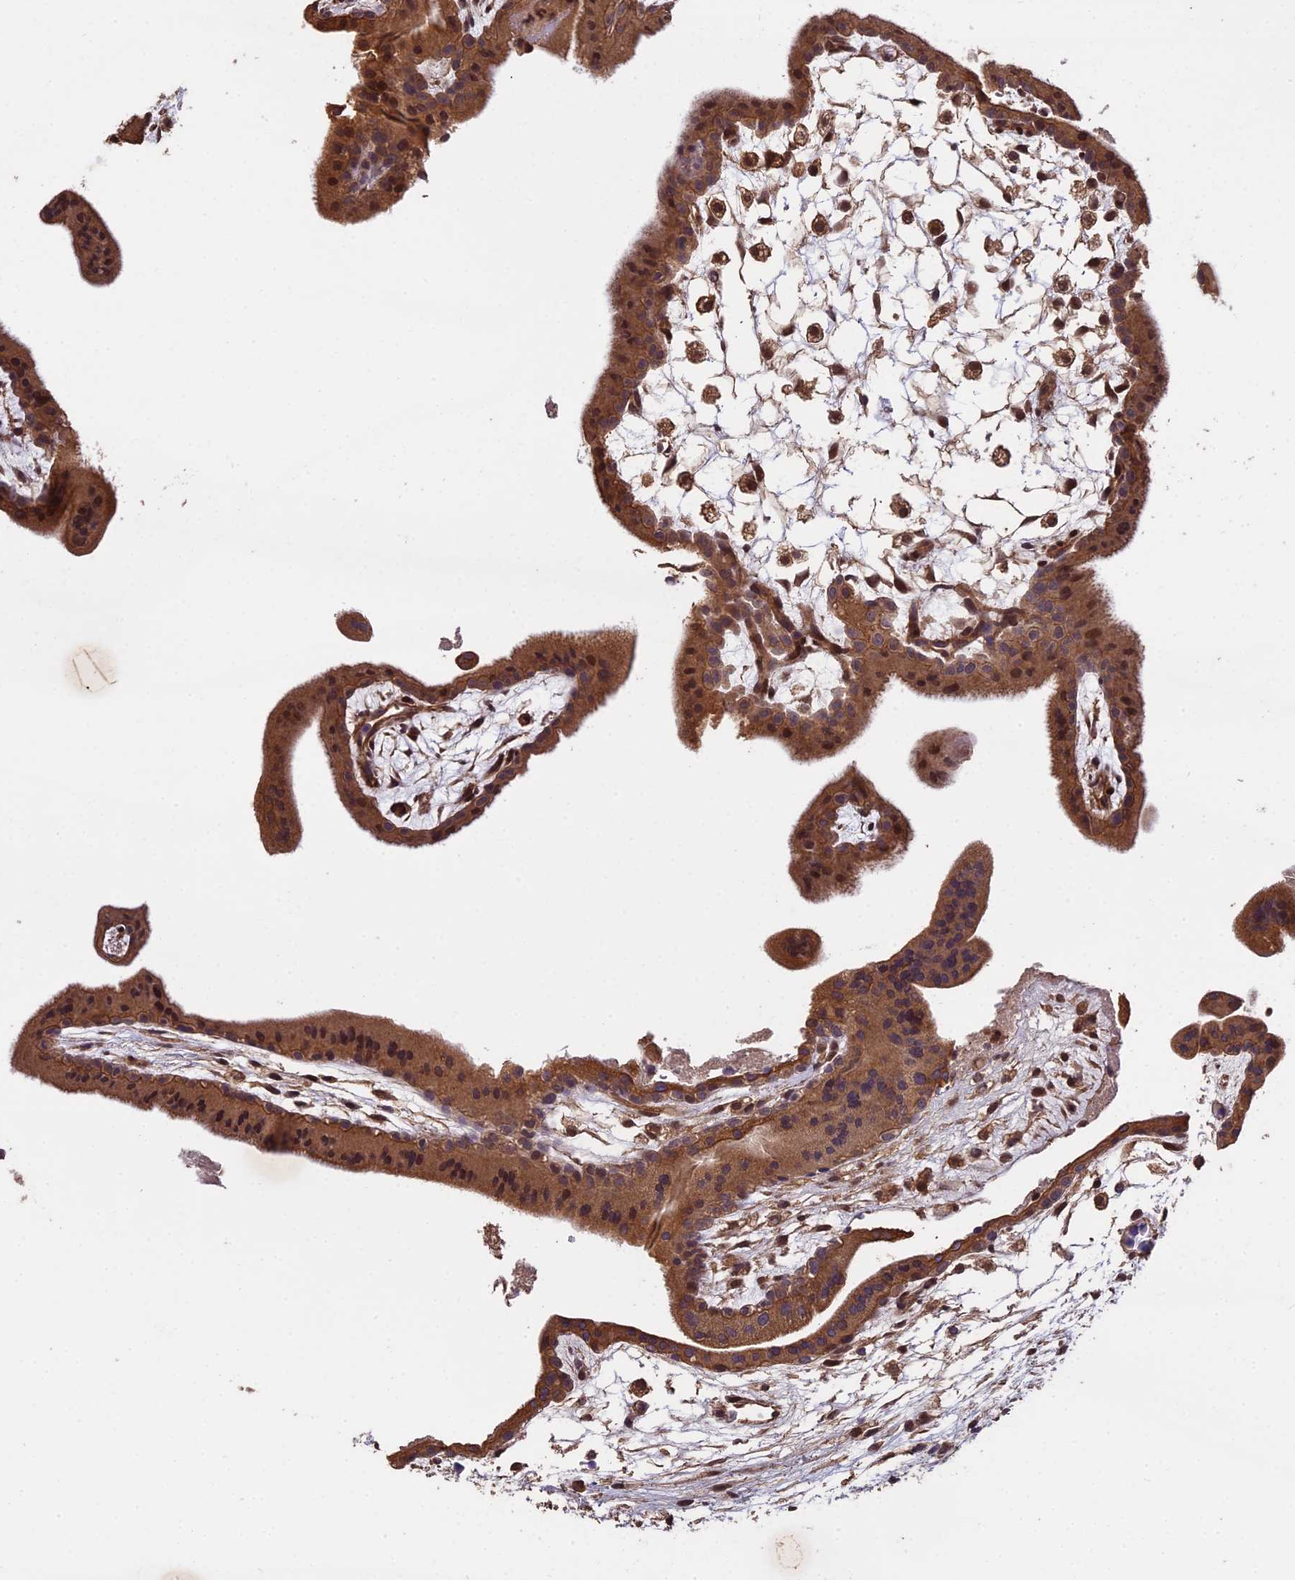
{"staining": {"intensity": "strong", "quantity": ">75%", "location": "cytoplasmic/membranous,nuclear"}, "tissue": "placenta", "cell_type": "Trophoblastic cells", "image_type": "normal", "snomed": [{"axis": "morphology", "description": "Normal tissue, NOS"}, {"axis": "topography", "description": "Placenta"}], "caption": "This is a micrograph of IHC staining of normal placenta, which shows strong expression in the cytoplasmic/membranous,nuclear of trophoblastic cells.", "gene": "CHD9", "patient": {"sex": "female", "age": 35}}